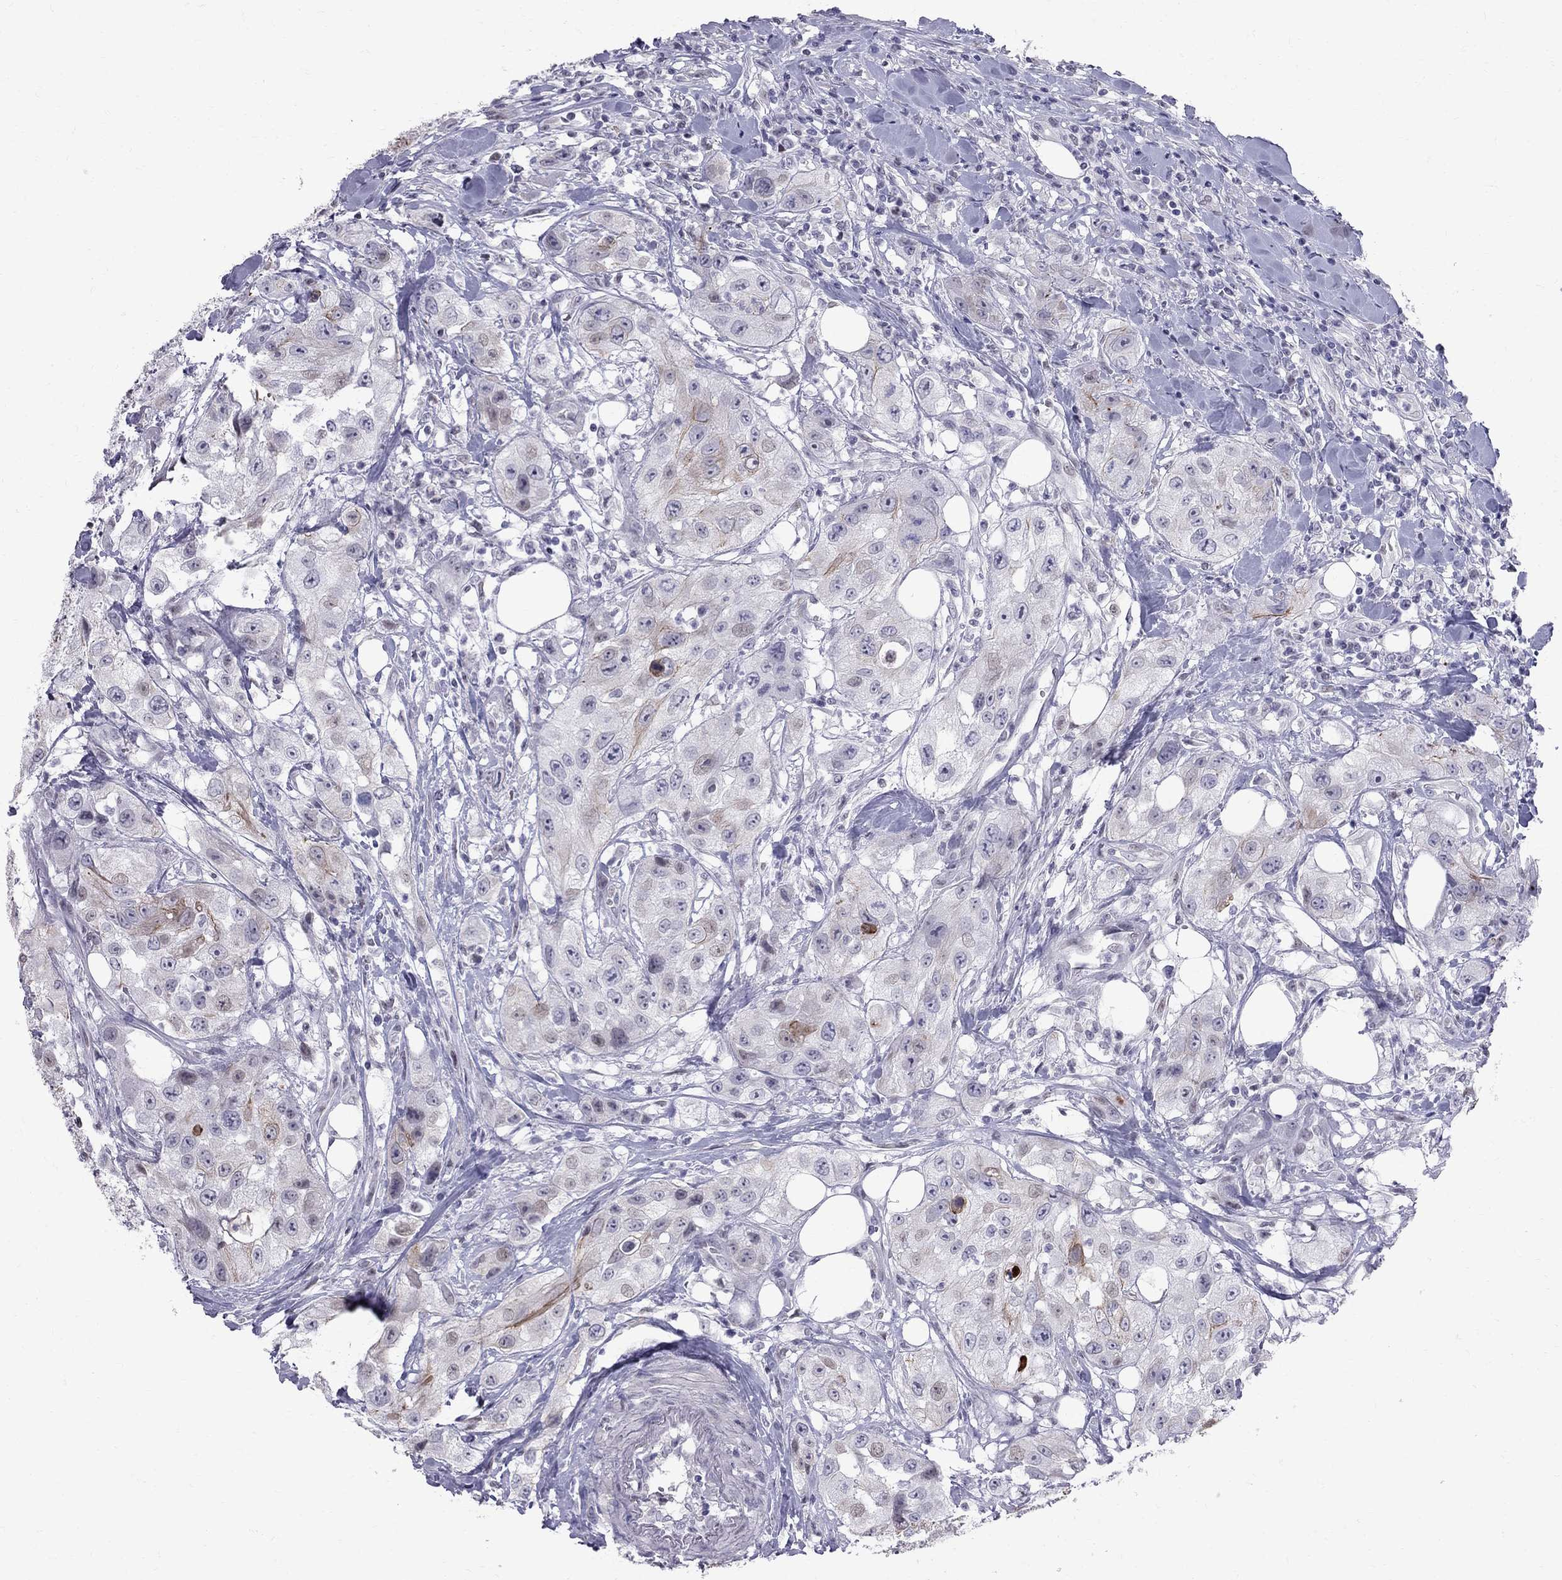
{"staining": {"intensity": "moderate", "quantity": "<25%", "location": "cytoplasmic/membranous"}, "tissue": "urothelial cancer", "cell_type": "Tumor cells", "image_type": "cancer", "snomed": [{"axis": "morphology", "description": "Urothelial carcinoma, High grade"}, {"axis": "topography", "description": "Urinary bladder"}], "caption": "Tumor cells demonstrate low levels of moderate cytoplasmic/membranous staining in about <25% of cells in urothelial cancer.", "gene": "MUC15", "patient": {"sex": "male", "age": 79}}